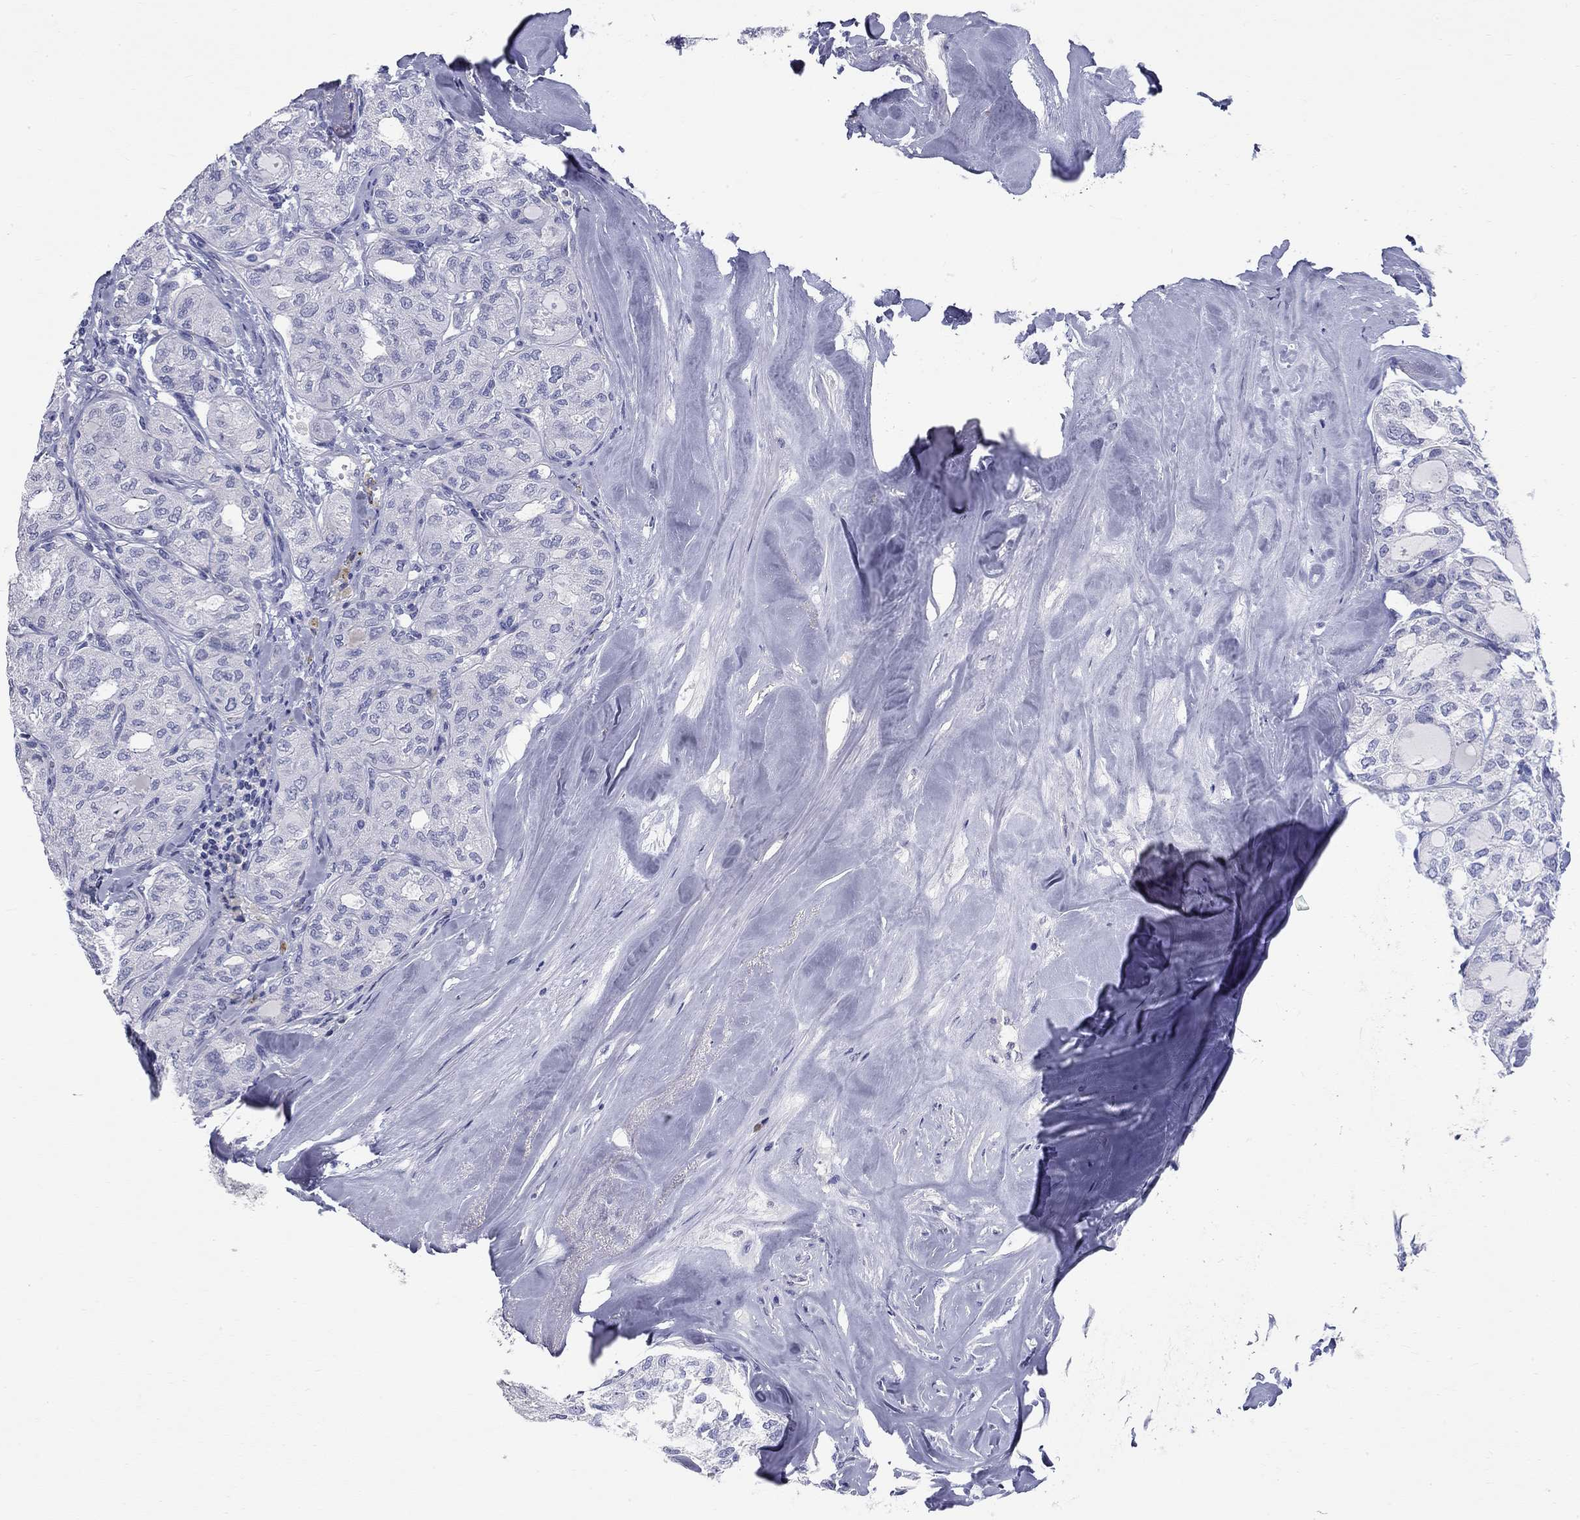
{"staining": {"intensity": "negative", "quantity": "none", "location": "none"}, "tissue": "thyroid cancer", "cell_type": "Tumor cells", "image_type": "cancer", "snomed": [{"axis": "morphology", "description": "Follicular adenoma carcinoma, NOS"}, {"axis": "topography", "description": "Thyroid gland"}], "caption": "Thyroid follicular adenoma carcinoma stained for a protein using immunohistochemistry shows no positivity tumor cells.", "gene": "PHOX2B", "patient": {"sex": "male", "age": 75}}